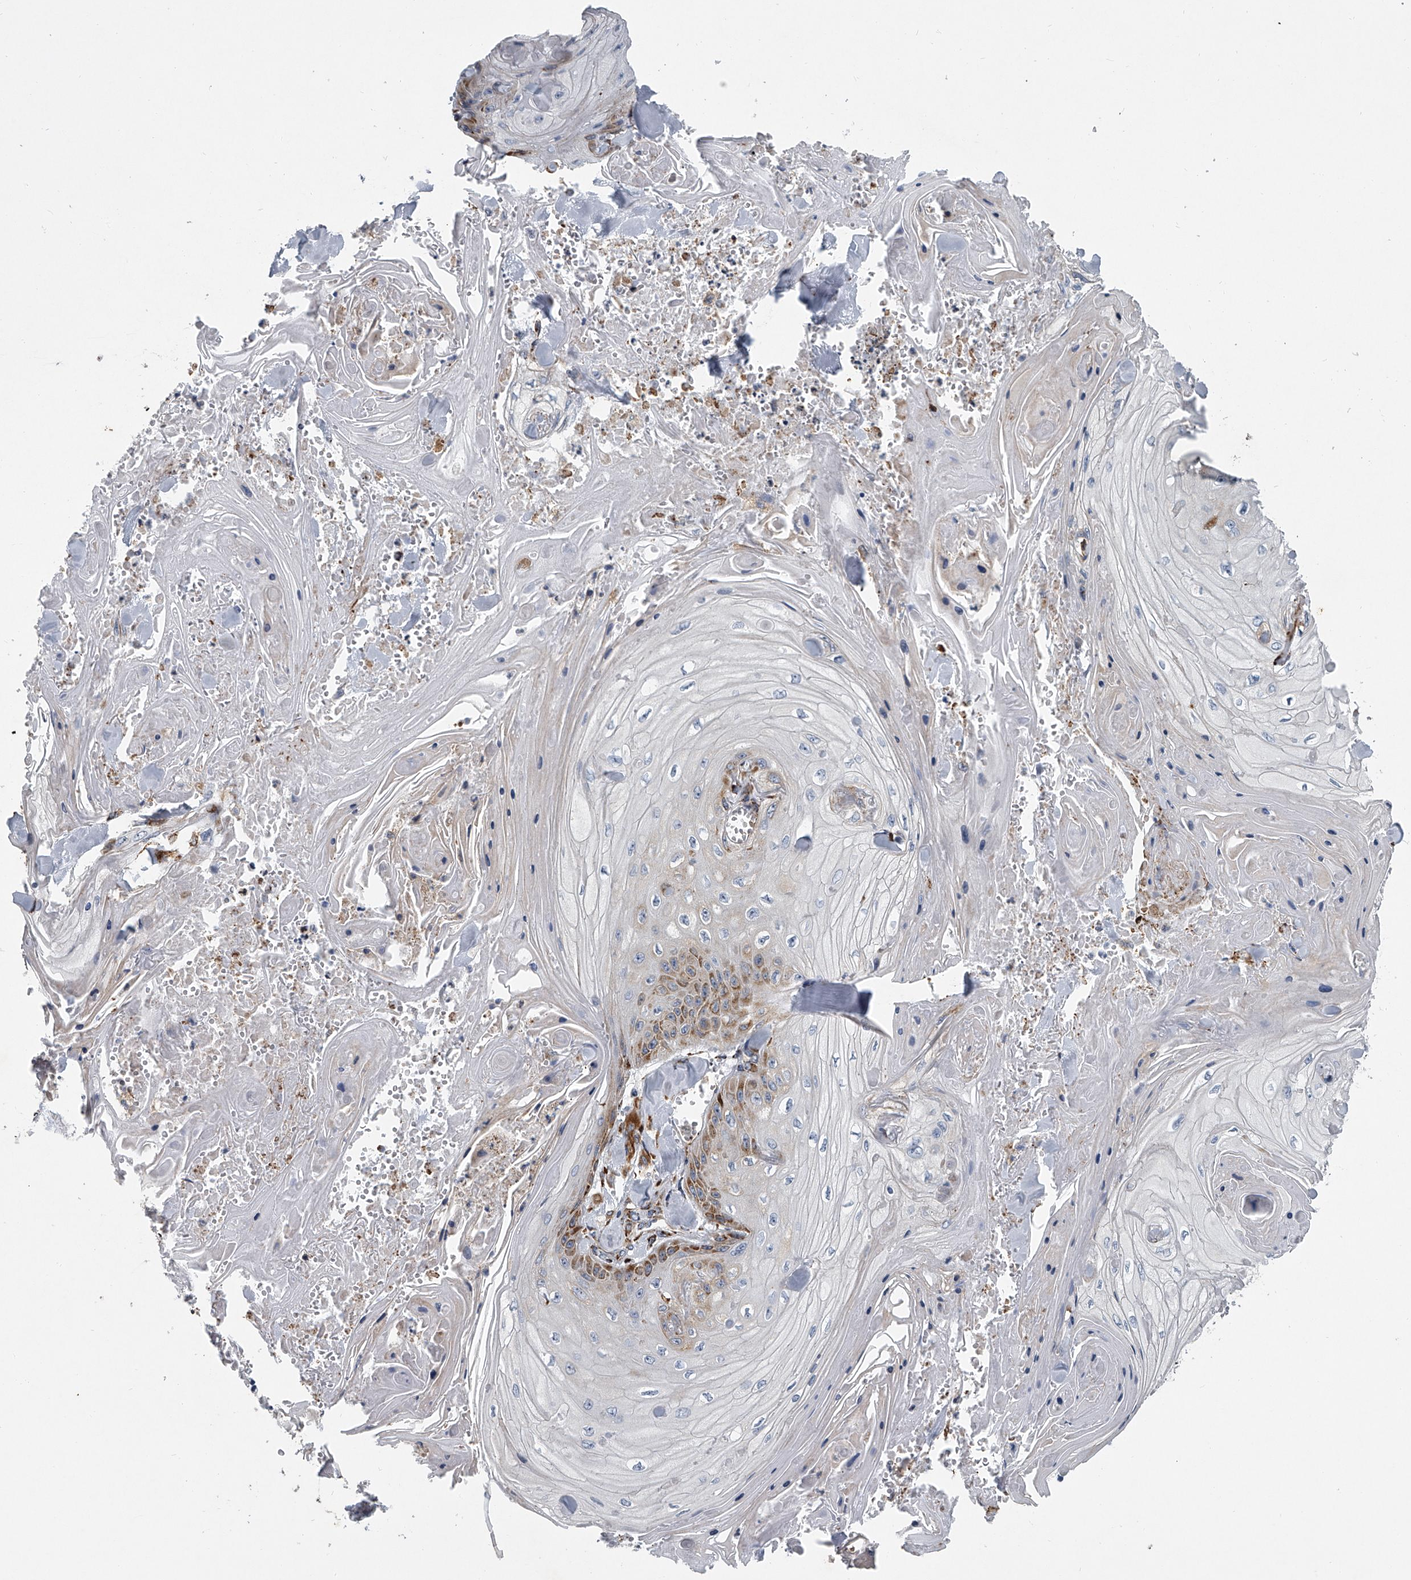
{"staining": {"intensity": "moderate", "quantity": "25%-75%", "location": "cytoplasmic/membranous"}, "tissue": "skin cancer", "cell_type": "Tumor cells", "image_type": "cancer", "snomed": [{"axis": "morphology", "description": "Squamous cell carcinoma, NOS"}, {"axis": "topography", "description": "Skin"}], "caption": "This is an image of immunohistochemistry staining of skin squamous cell carcinoma, which shows moderate expression in the cytoplasmic/membranous of tumor cells.", "gene": "TMEM63C", "patient": {"sex": "male", "age": 74}}